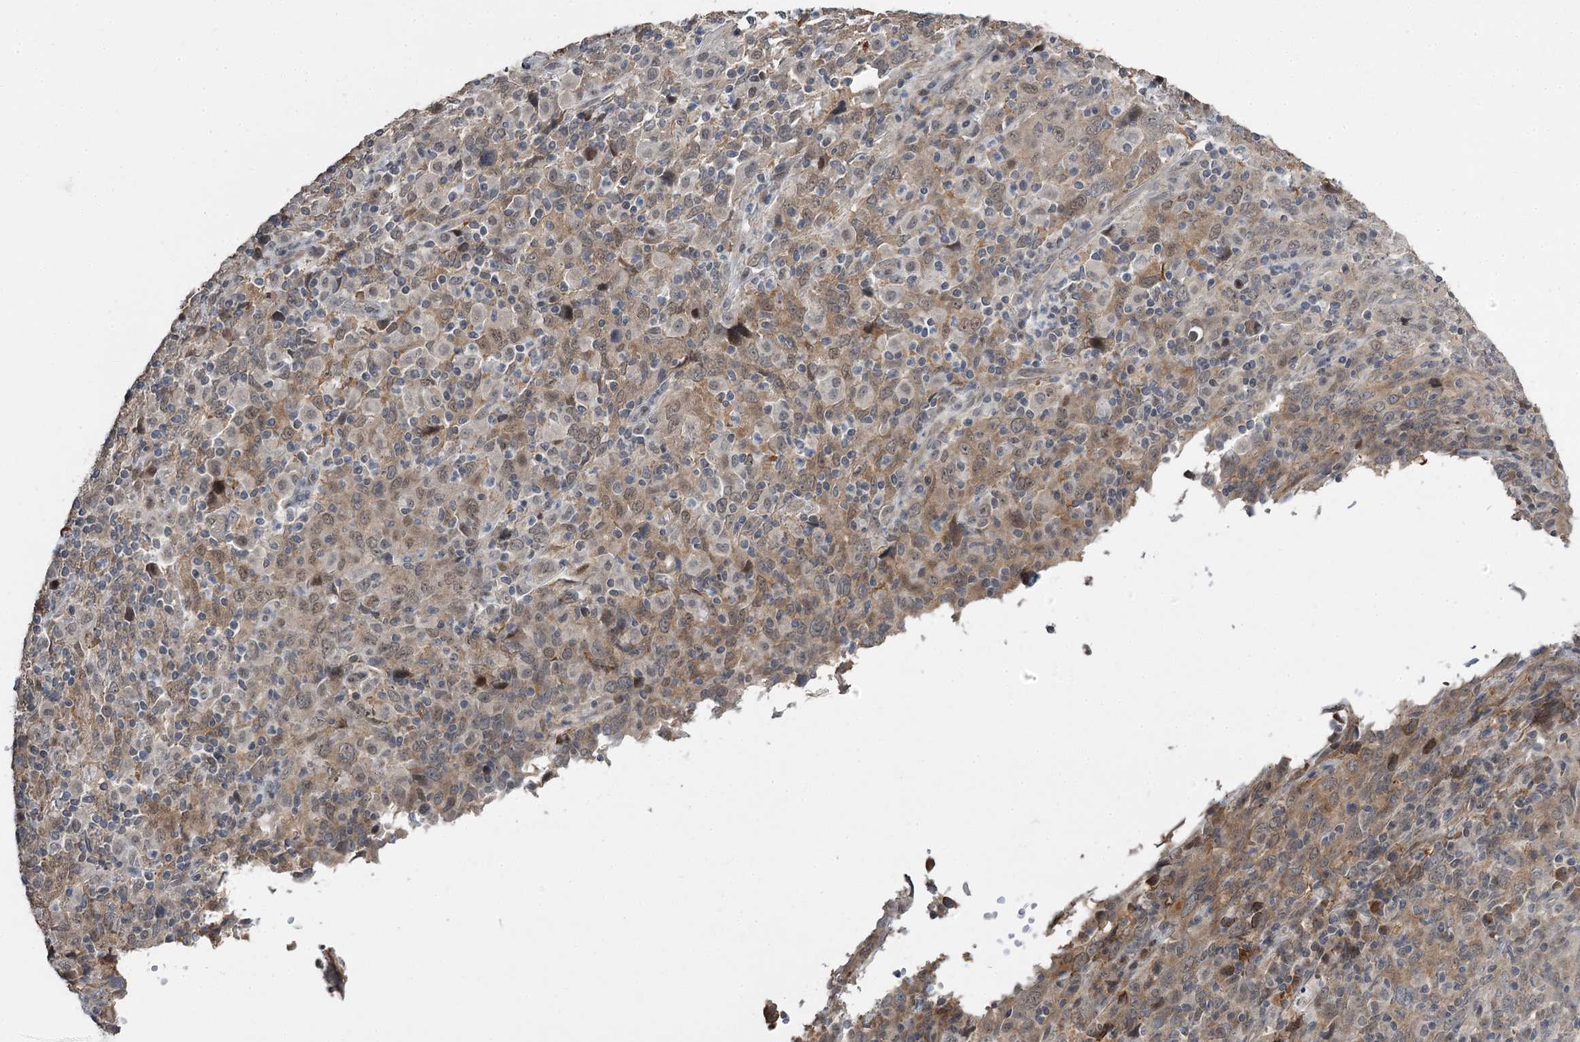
{"staining": {"intensity": "weak", "quantity": "25%-75%", "location": "cytoplasmic/membranous"}, "tissue": "cervical cancer", "cell_type": "Tumor cells", "image_type": "cancer", "snomed": [{"axis": "morphology", "description": "Squamous cell carcinoma, NOS"}, {"axis": "topography", "description": "Cervix"}], "caption": "Weak cytoplasmic/membranous staining for a protein is identified in about 25%-75% of tumor cells of cervical cancer (squamous cell carcinoma) using immunohistochemistry (IHC).", "gene": "PHYHIPL", "patient": {"sex": "female", "age": 46}}